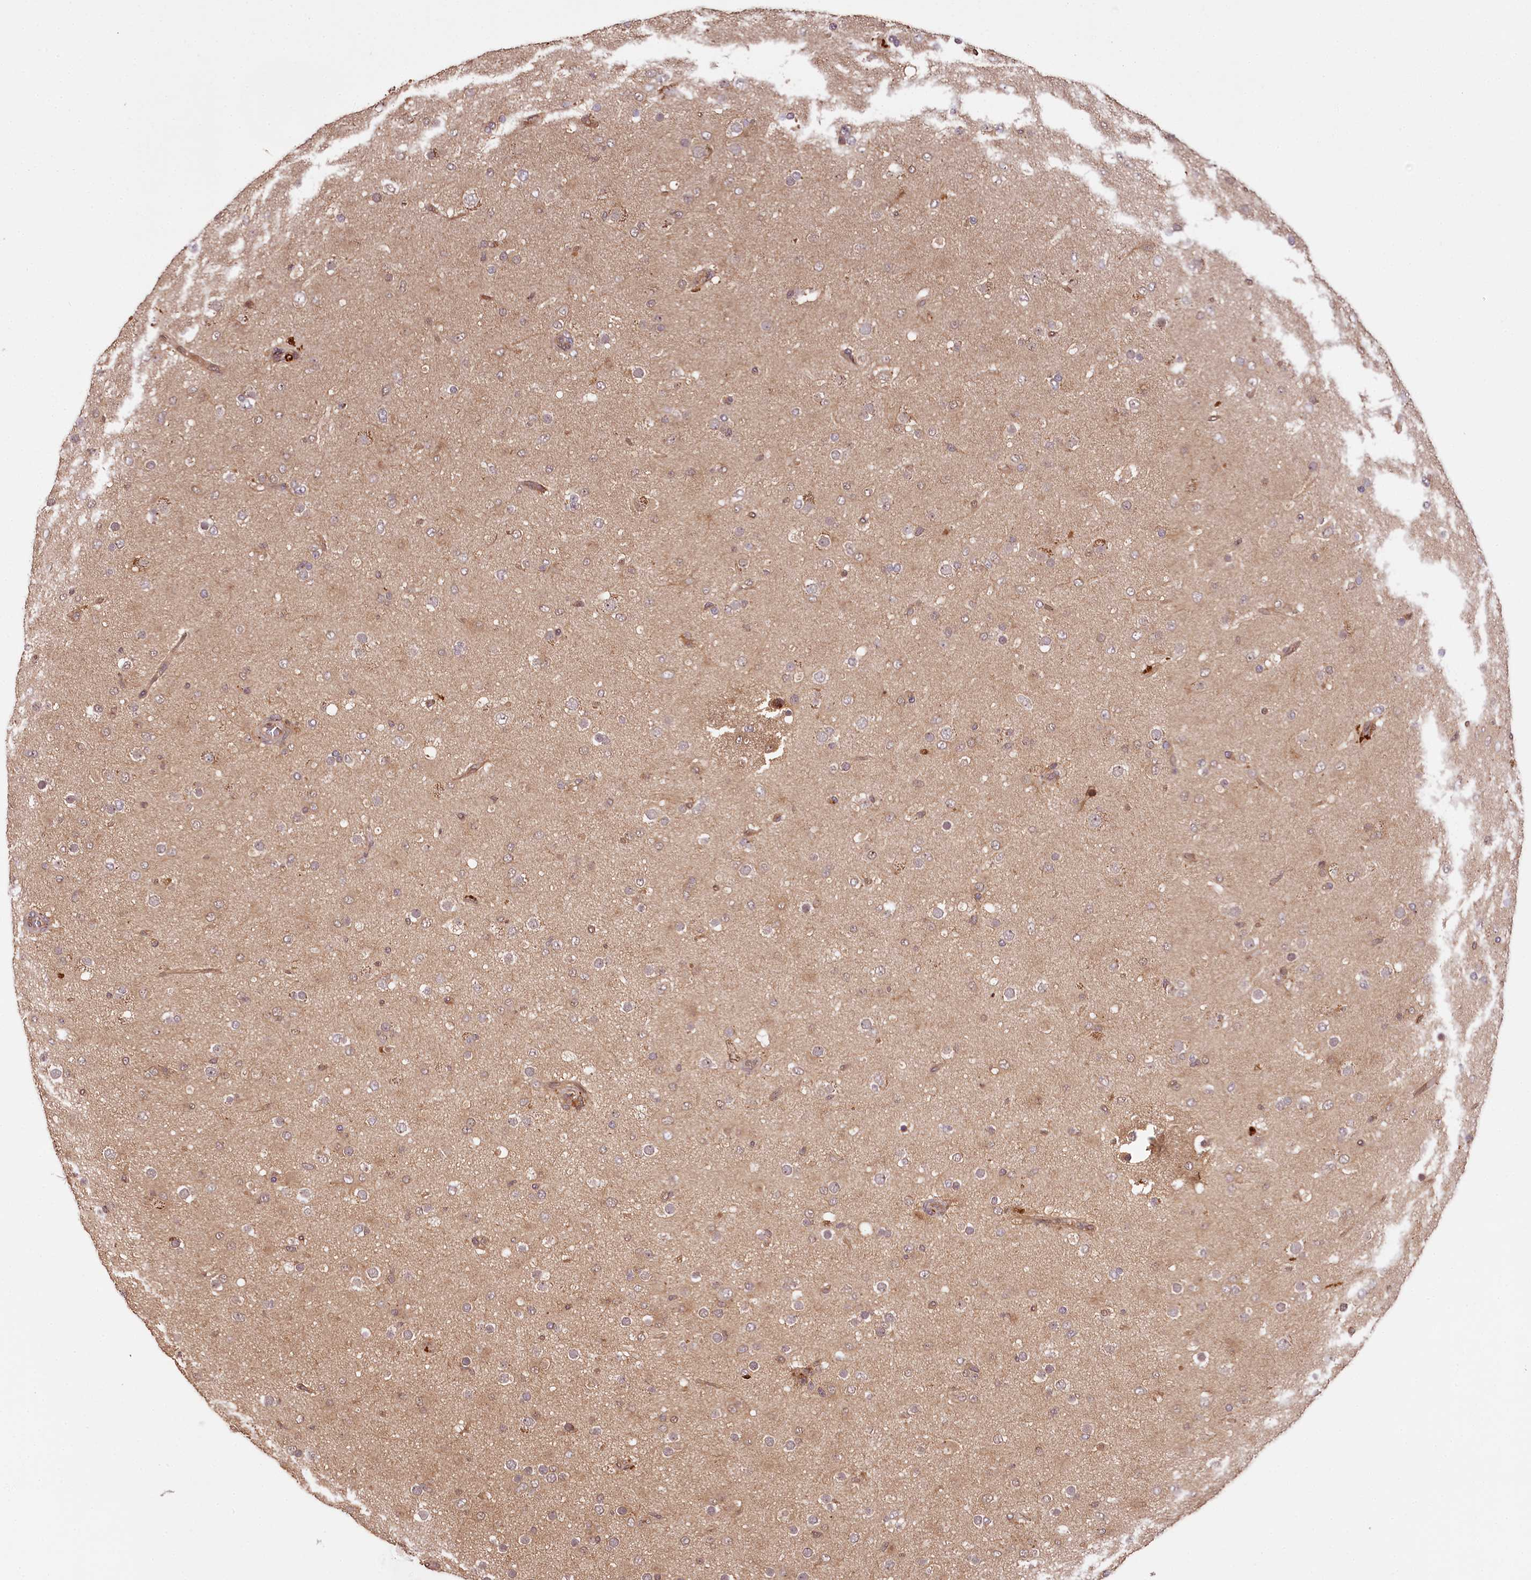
{"staining": {"intensity": "weak", "quantity": "25%-75%", "location": "cytoplasmic/membranous"}, "tissue": "glioma", "cell_type": "Tumor cells", "image_type": "cancer", "snomed": [{"axis": "morphology", "description": "Glioma, malignant, Low grade"}, {"axis": "topography", "description": "Brain"}], "caption": "High-power microscopy captured an immunohistochemistry histopathology image of glioma, revealing weak cytoplasmic/membranous expression in approximately 25%-75% of tumor cells.", "gene": "TTC12", "patient": {"sex": "male", "age": 65}}